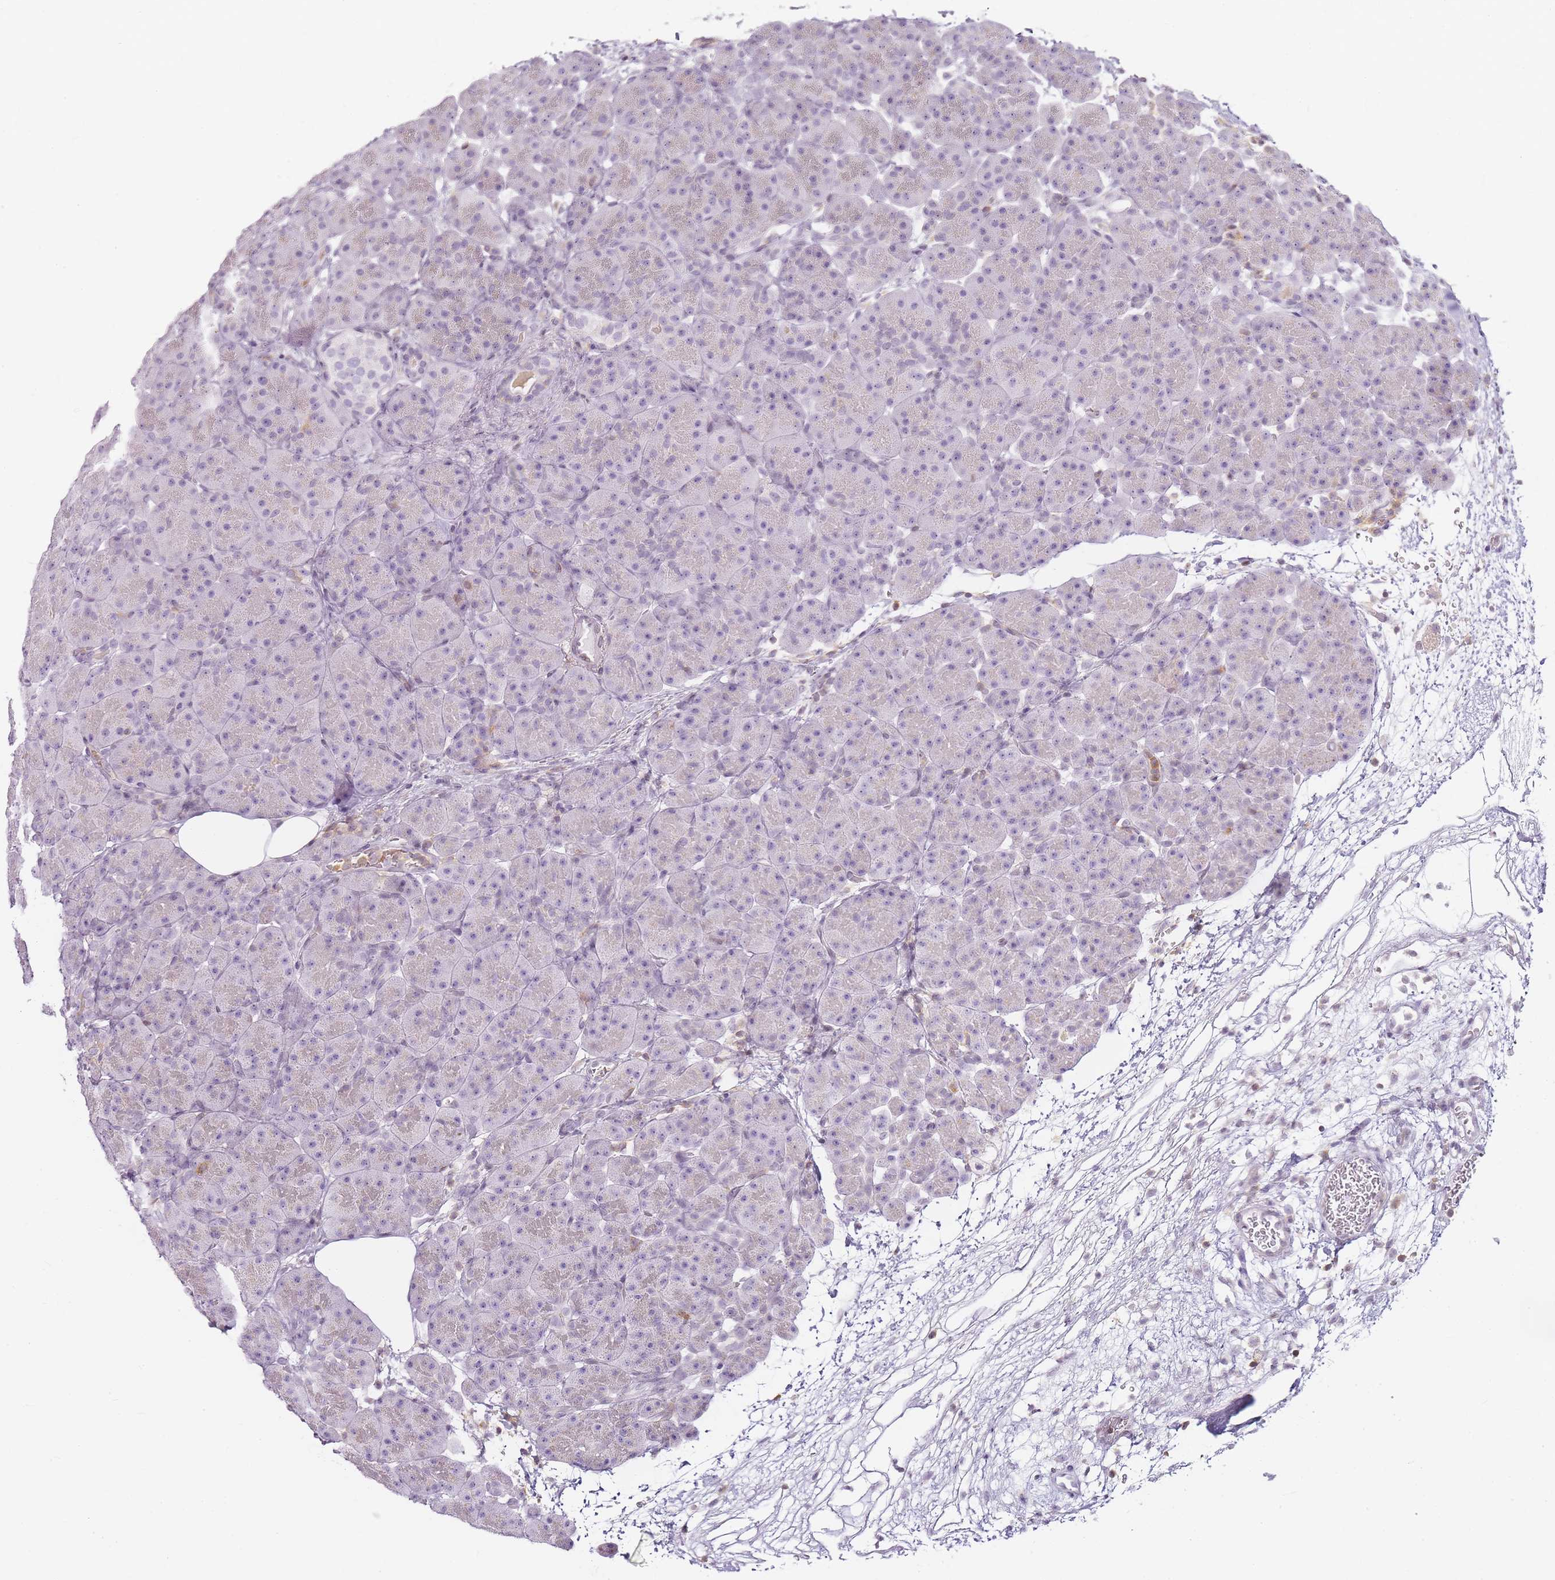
{"staining": {"intensity": "negative", "quantity": "none", "location": "none"}, "tissue": "pancreas", "cell_type": "Exocrine glandular cells", "image_type": "normal", "snomed": [{"axis": "morphology", "description": "Normal tissue, NOS"}, {"axis": "topography", "description": "Pancreas"}], "caption": "The photomicrograph demonstrates no staining of exocrine glandular cells in unremarkable pancreas.", "gene": "JAKMIP1", "patient": {"sex": "male", "age": 66}}